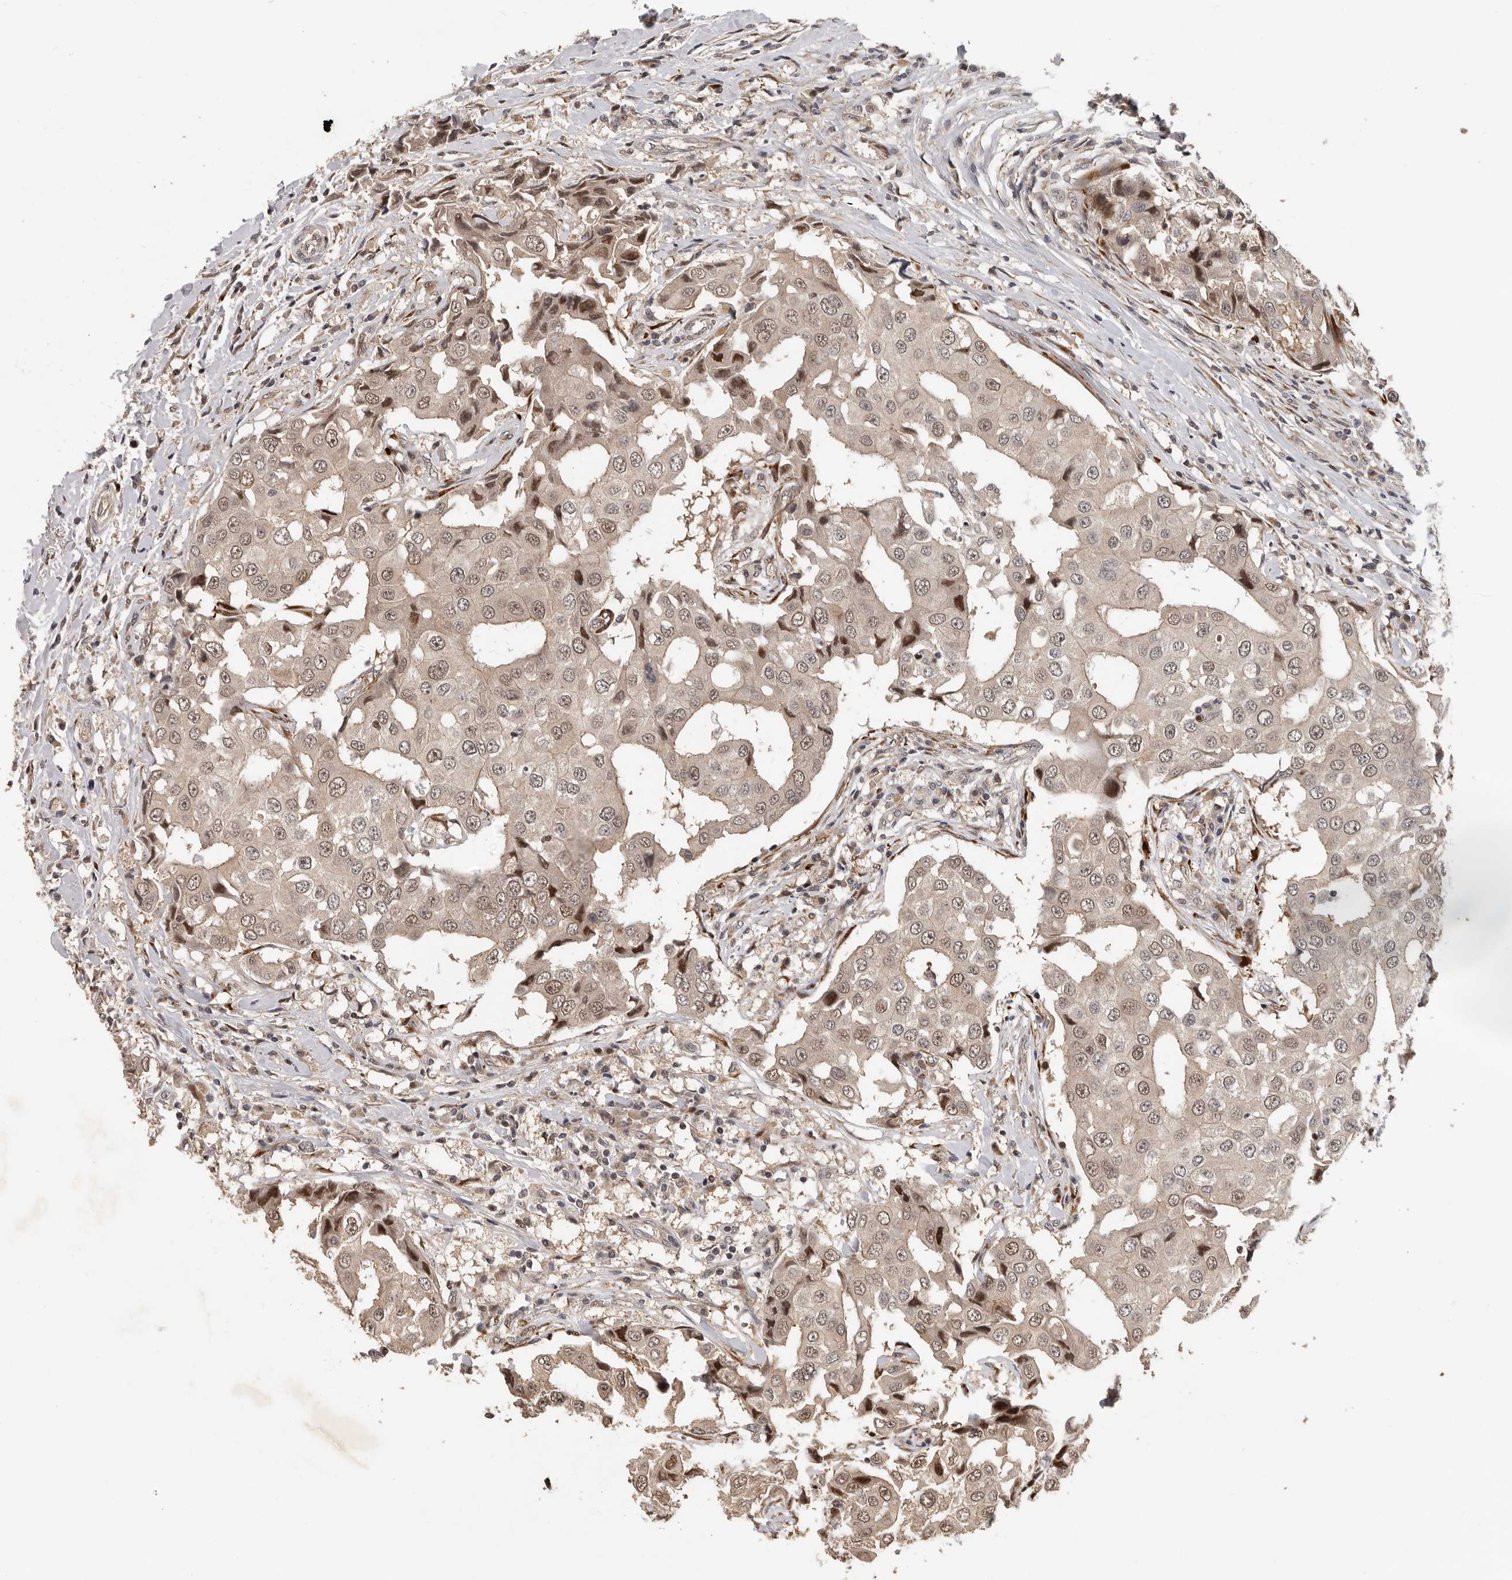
{"staining": {"intensity": "weak", "quantity": ">75%", "location": "cytoplasmic/membranous,nuclear"}, "tissue": "breast cancer", "cell_type": "Tumor cells", "image_type": "cancer", "snomed": [{"axis": "morphology", "description": "Duct carcinoma"}, {"axis": "topography", "description": "Breast"}], "caption": "Human invasive ductal carcinoma (breast) stained for a protein (brown) demonstrates weak cytoplasmic/membranous and nuclear positive positivity in approximately >75% of tumor cells.", "gene": "HENMT1", "patient": {"sex": "female", "age": 27}}